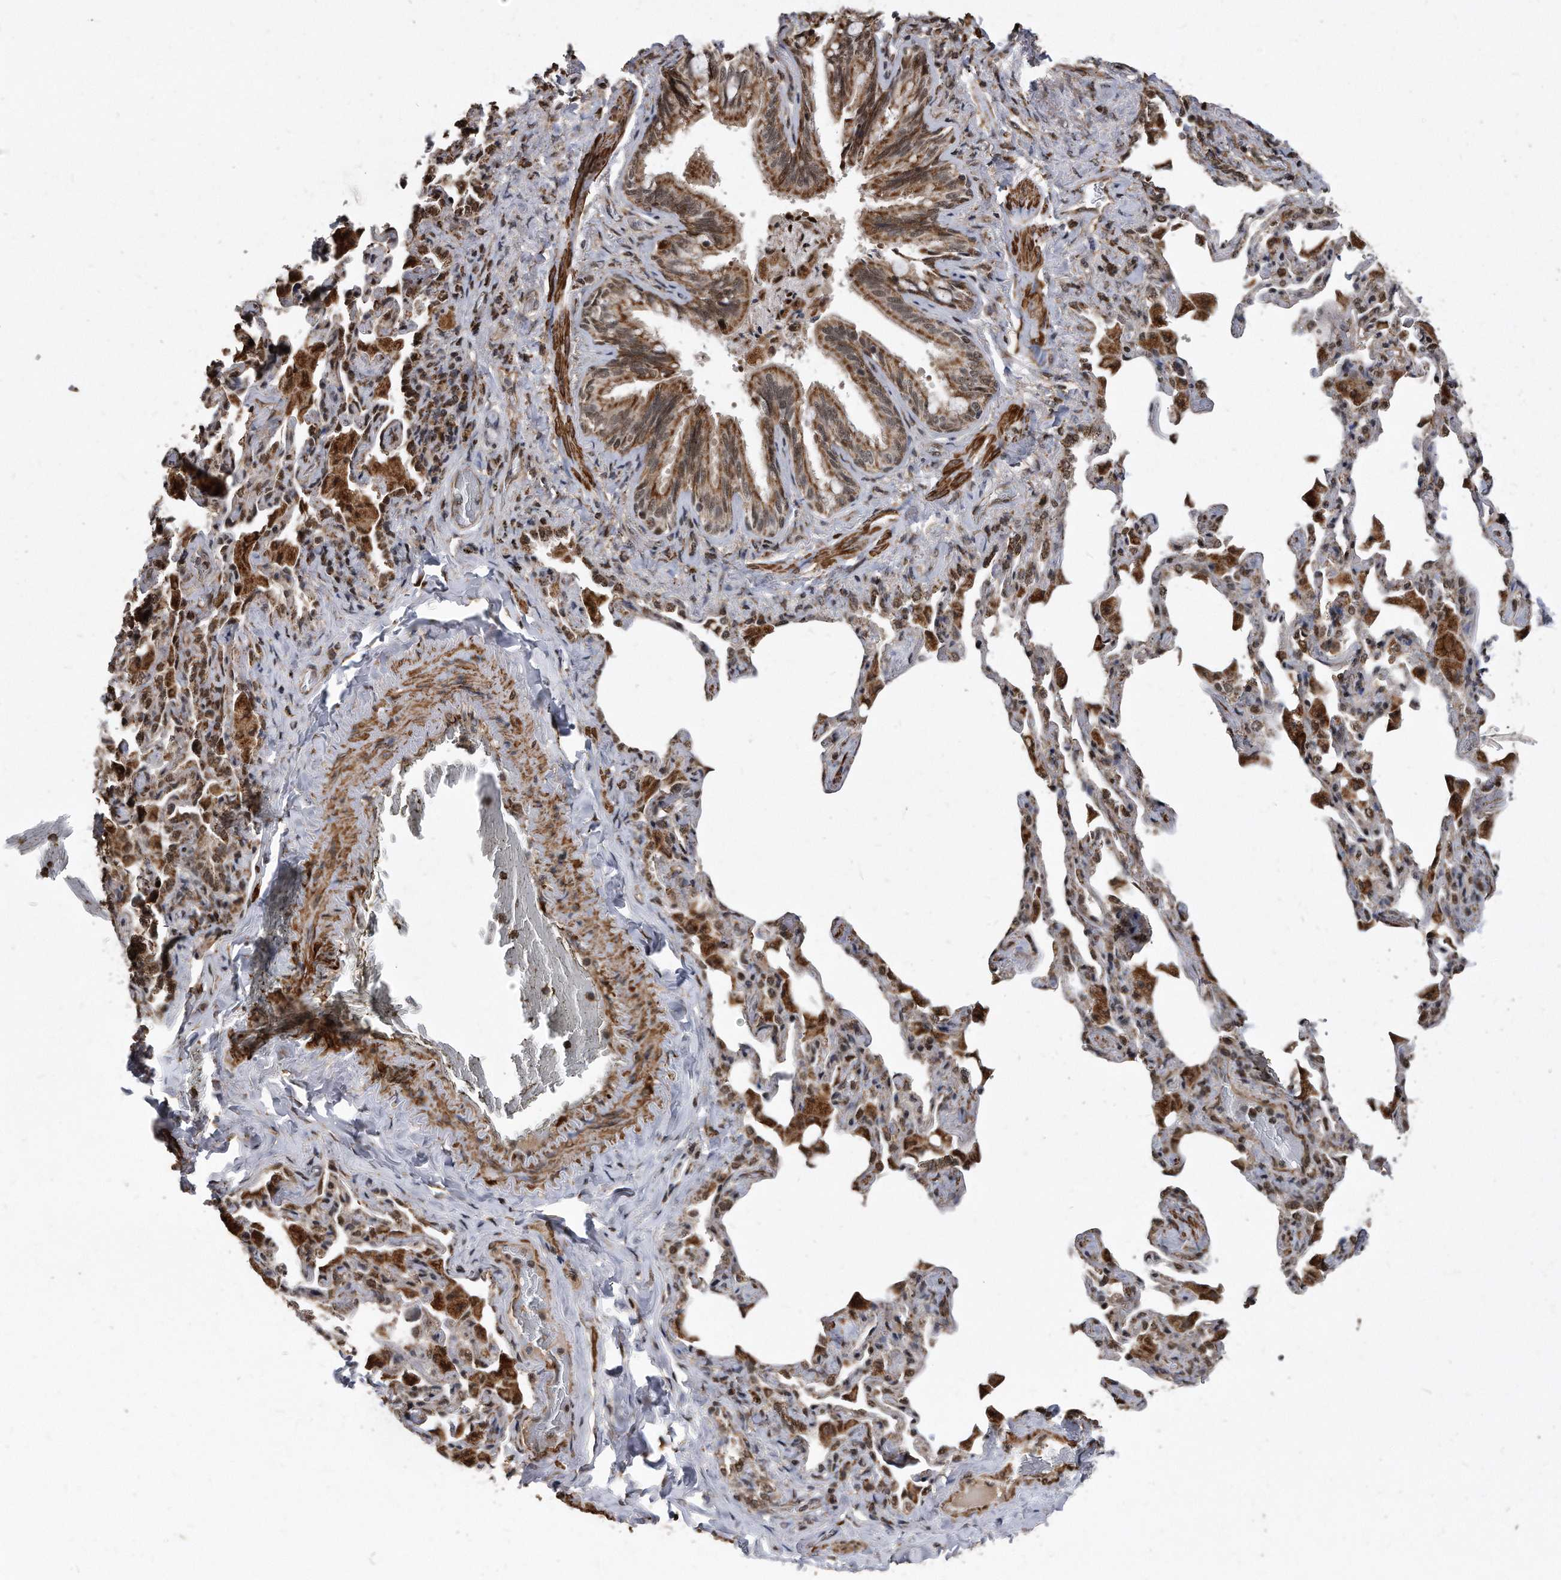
{"staining": {"intensity": "moderate", "quantity": ">75%", "location": "cytoplasmic/membranous,nuclear"}, "tissue": "bronchus", "cell_type": "Respiratory epithelial cells", "image_type": "normal", "snomed": [{"axis": "morphology", "description": "Normal tissue, NOS"}, {"axis": "morphology", "description": "Inflammation, NOS"}, {"axis": "topography", "description": "Lung"}], "caption": "Bronchus was stained to show a protein in brown. There is medium levels of moderate cytoplasmic/membranous,nuclear staining in about >75% of respiratory epithelial cells. (Stains: DAB (3,3'-diaminobenzidine) in brown, nuclei in blue, Microscopy: brightfield microscopy at high magnification).", "gene": "DUSP22", "patient": {"sex": "female", "age": 46}}